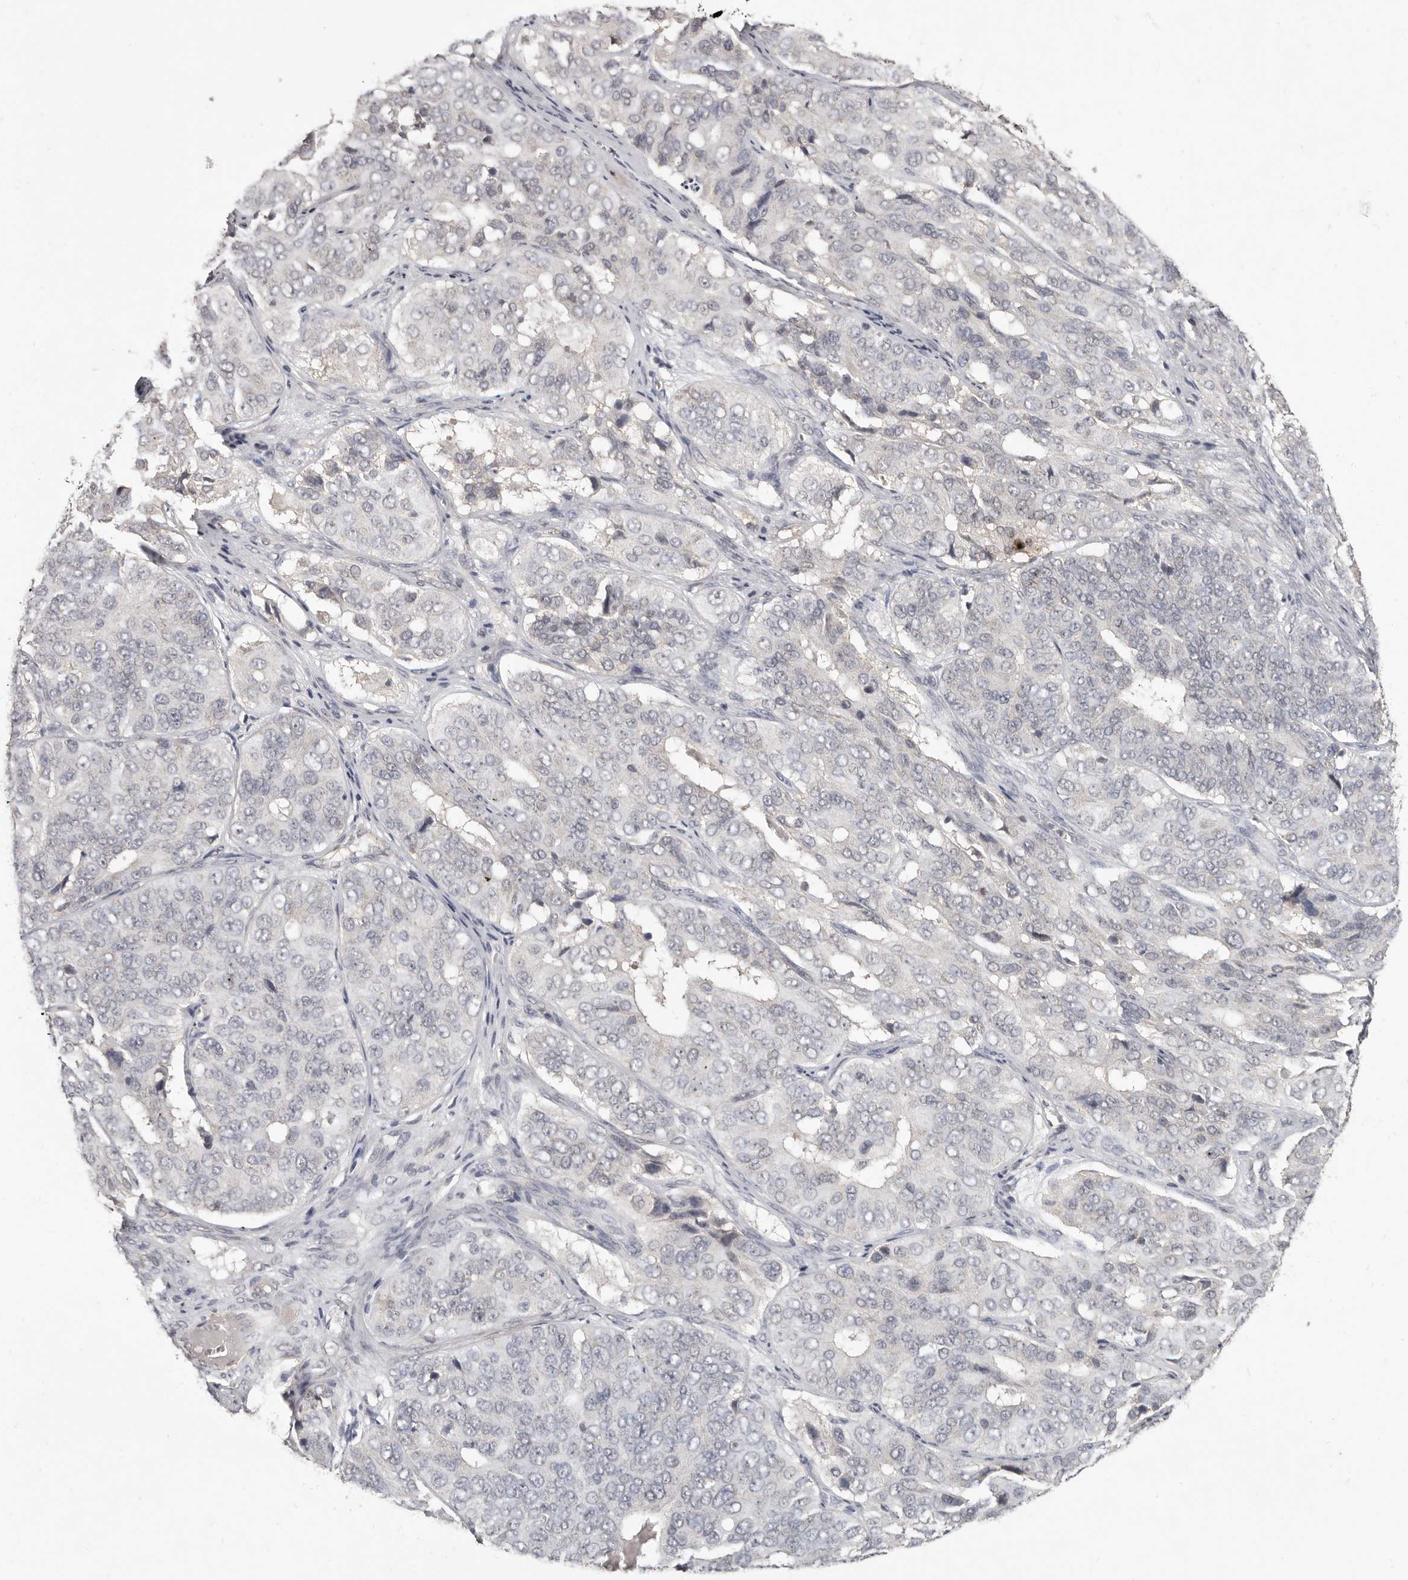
{"staining": {"intensity": "negative", "quantity": "none", "location": "none"}, "tissue": "ovarian cancer", "cell_type": "Tumor cells", "image_type": "cancer", "snomed": [{"axis": "morphology", "description": "Carcinoma, endometroid"}, {"axis": "topography", "description": "Ovary"}], "caption": "Image shows no significant protein expression in tumor cells of ovarian cancer.", "gene": "LINGO2", "patient": {"sex": "female", "age": 51}}